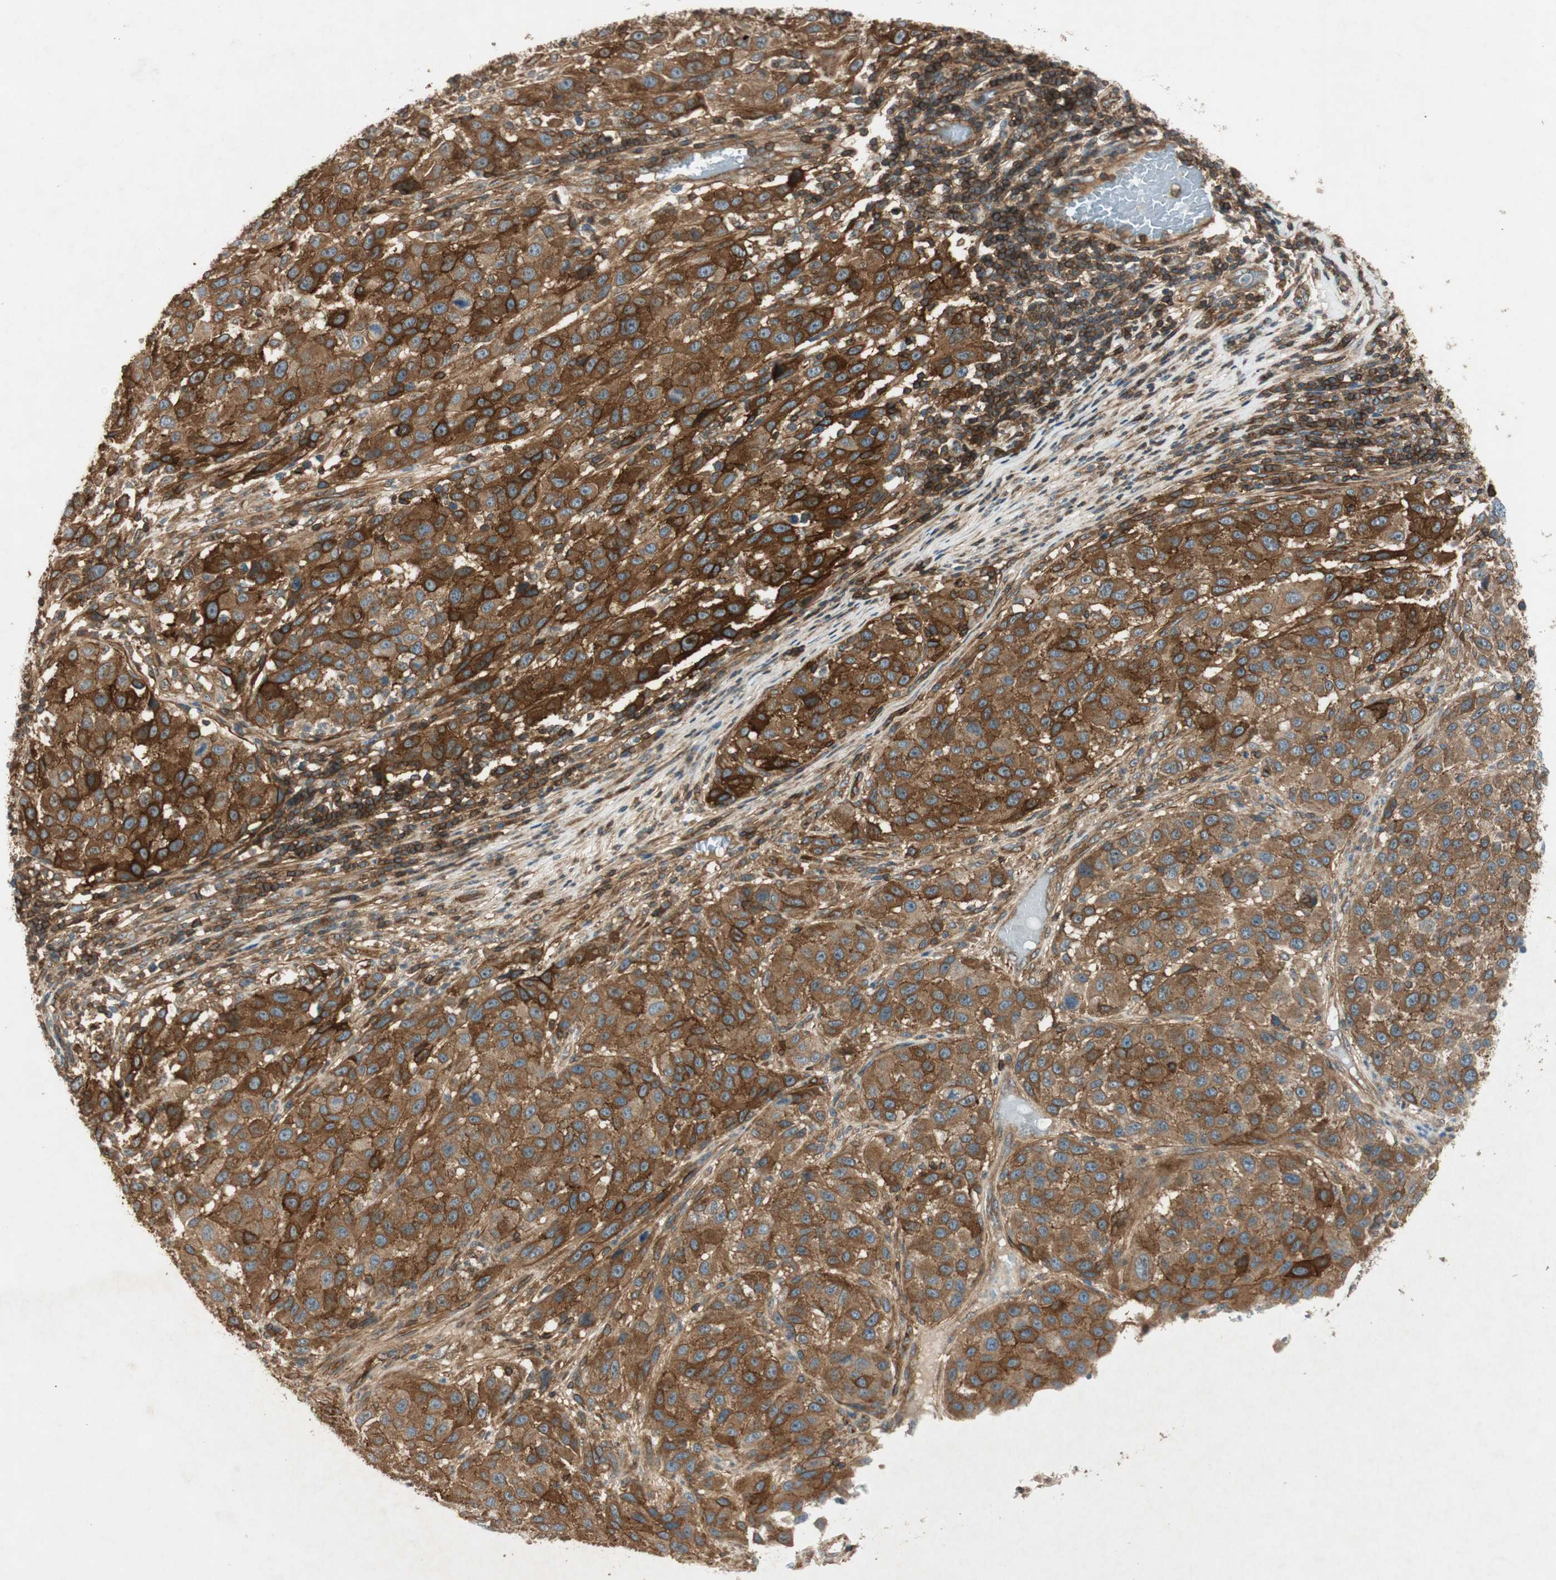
{"staining": {"intensity": "strong", "quantity": ">75%", "location": "cytoplasmic/membranous"}, "tissue": "melanoma", "cell_type": "Tumor cells", "image_type": "cancer", "snomed": [{"axis": "morphology", "description": "Malignant melanoma, Metastatic site"}, {"axis": "topography", "description": "Lymph node"}], "caption": "A photomicrograph of melanoma stained for a protein exhibits strong cytoplasmic/membranous brown staining in tumor cells.", "gene": "BTN3A3", "patient": {"sex": "male", "age": 61}}